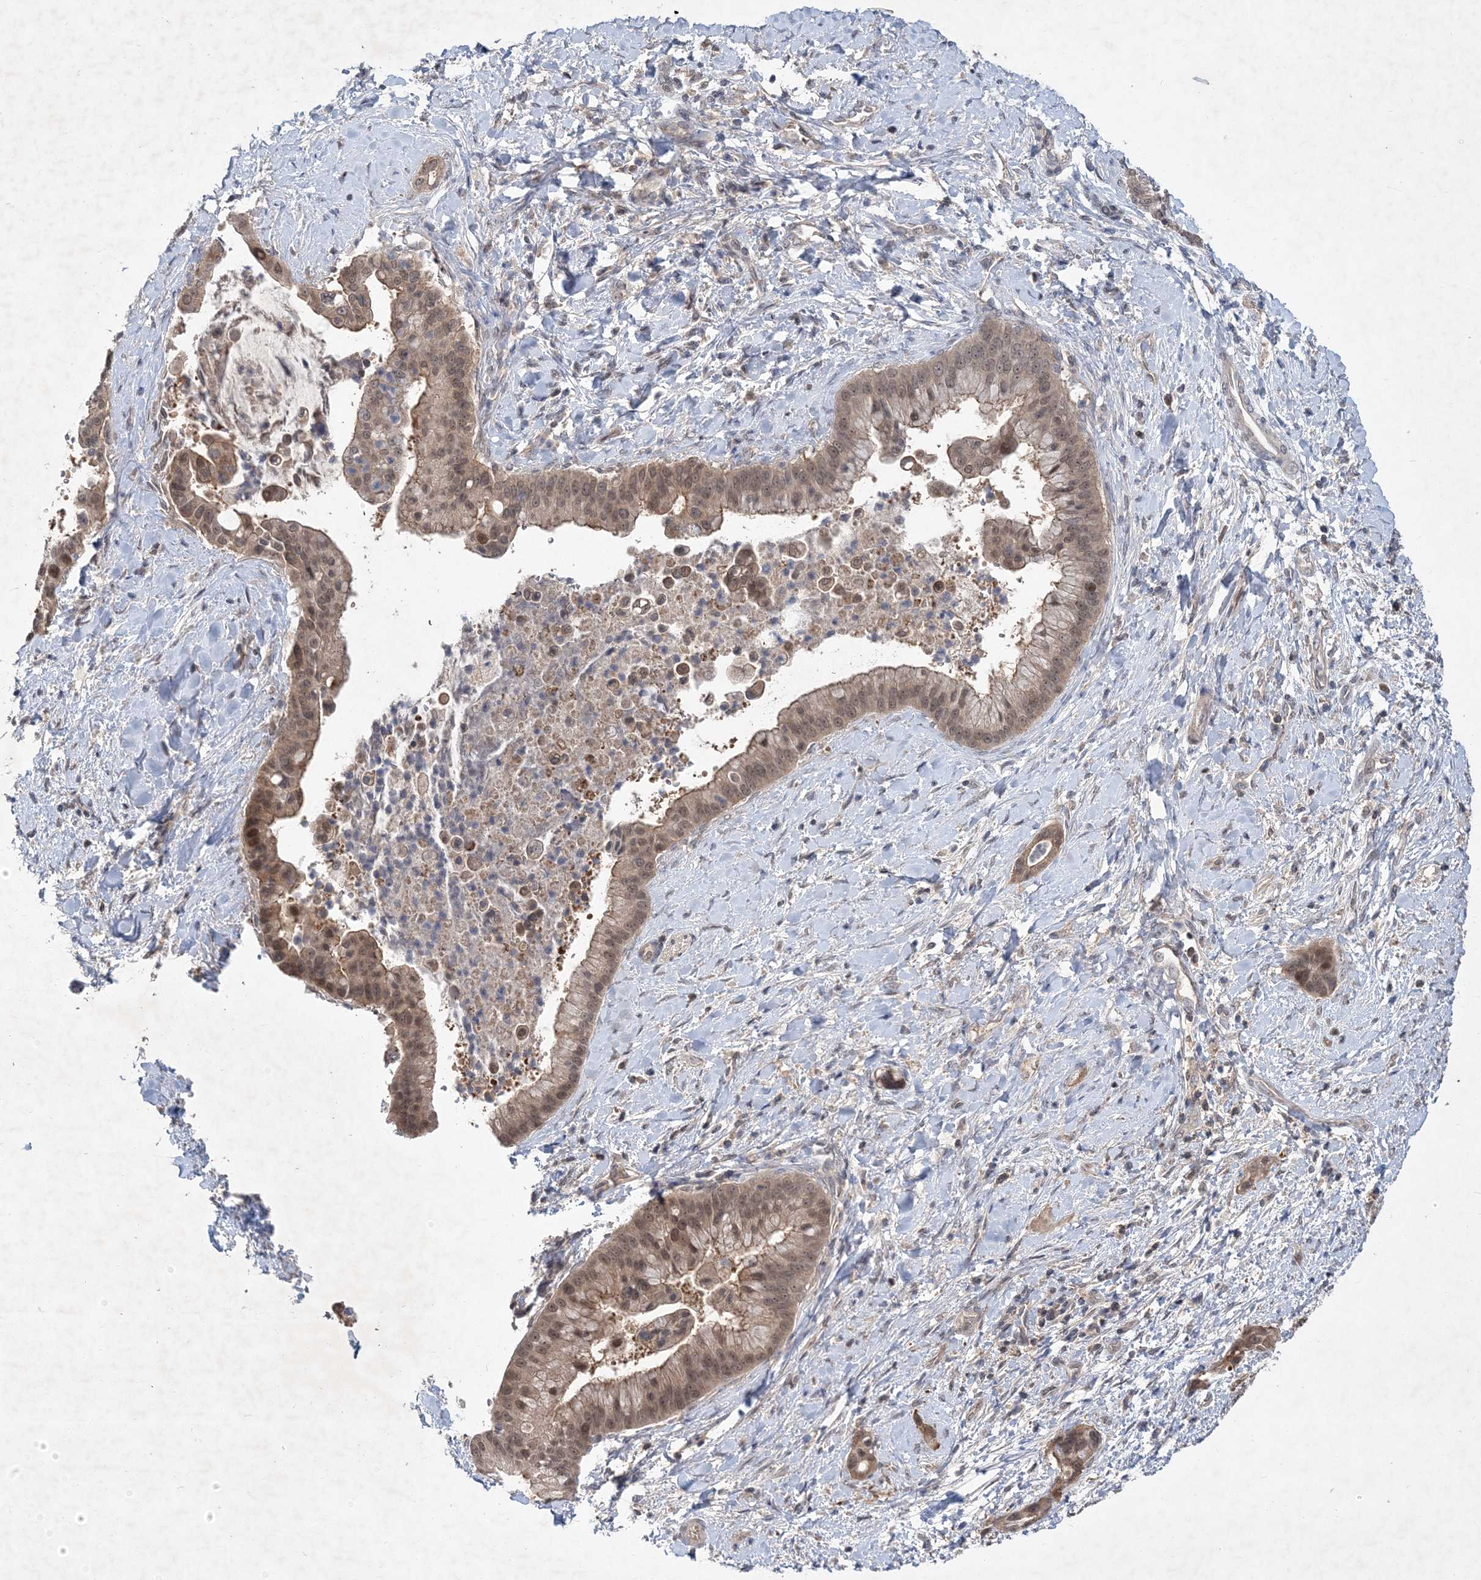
{"staining": {"intensity": "moderate", "quantity": ">75%", "location": "cytoplasmic/membranous,nuclear"}, "tissue": "liver cancer", "cell_type": "Tumor cells", "image_type": "cancer", "snomed": [{"axis": "morphology", "description": "Cholangiocarcinoma"}, {"axis": "topography", "description": "Liver"}], "caption": "Liver cholangiocarcinoma was stained to show a protein in brown. There is medium levels of moderate cytoplasmic/membranous and nuclear positivity in approximately >75% of tumor cells.", "gene": "RNF25", "patient": {"sex": "female", "age": 54}}